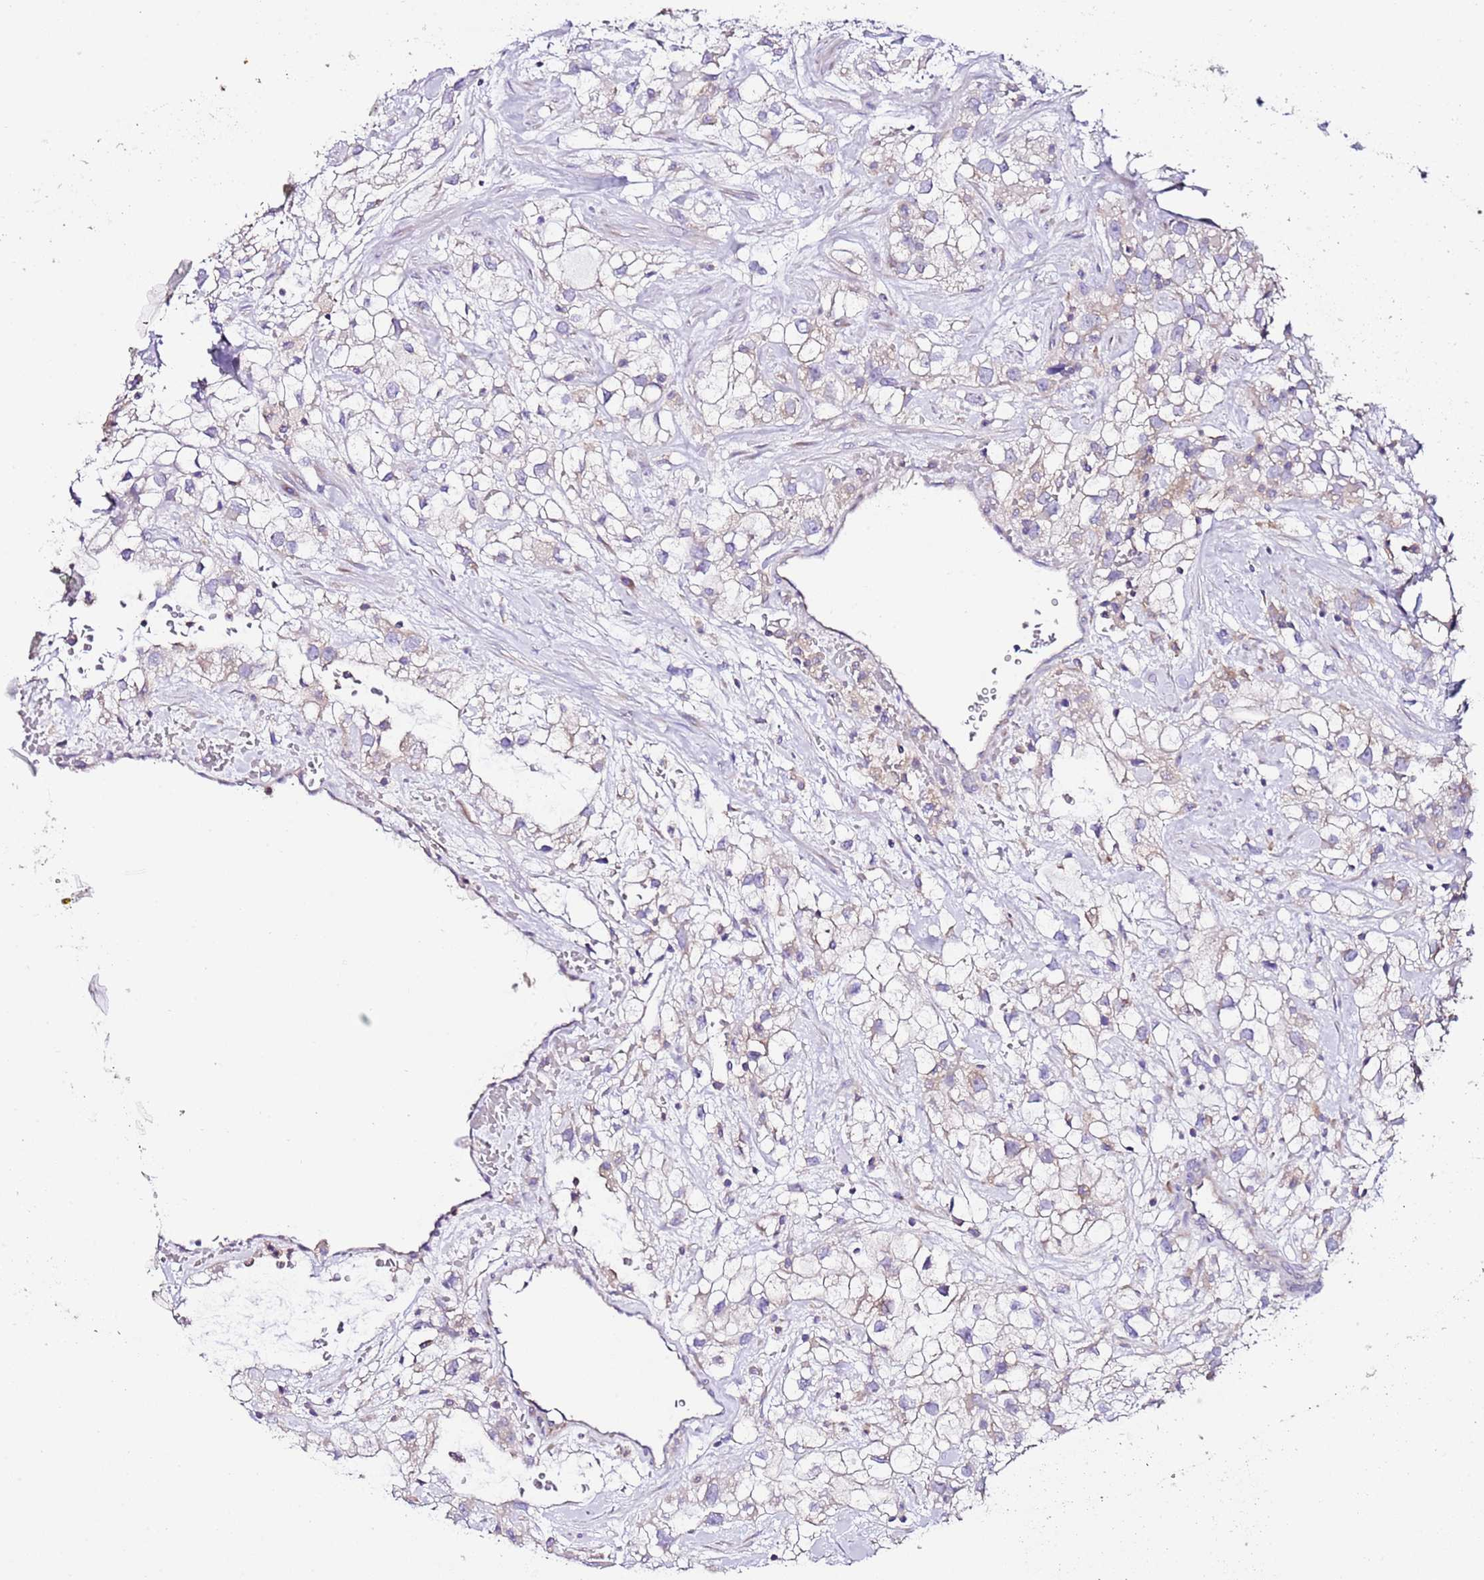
{"staining": {"intensity": "negative", "quantity": "none", "location": "none"}, "tissue": "renal cancer", "cell_type": "Tumor cells", "image_type": "cancer", "snomed": [{"axis": "morphology", "description": "Adenocarcinoma, NOS"}, {"axis": "topography", "description": "Kidney"}], "caption": "This histopathology image is of renal cancer stained with immunohistochemistry to label a protein in brown with the nuclei are counter-stained blue. There is no staining in tumor cells.", "gene": "RPS10", "patient": {"sex": "male", "age": 59}}